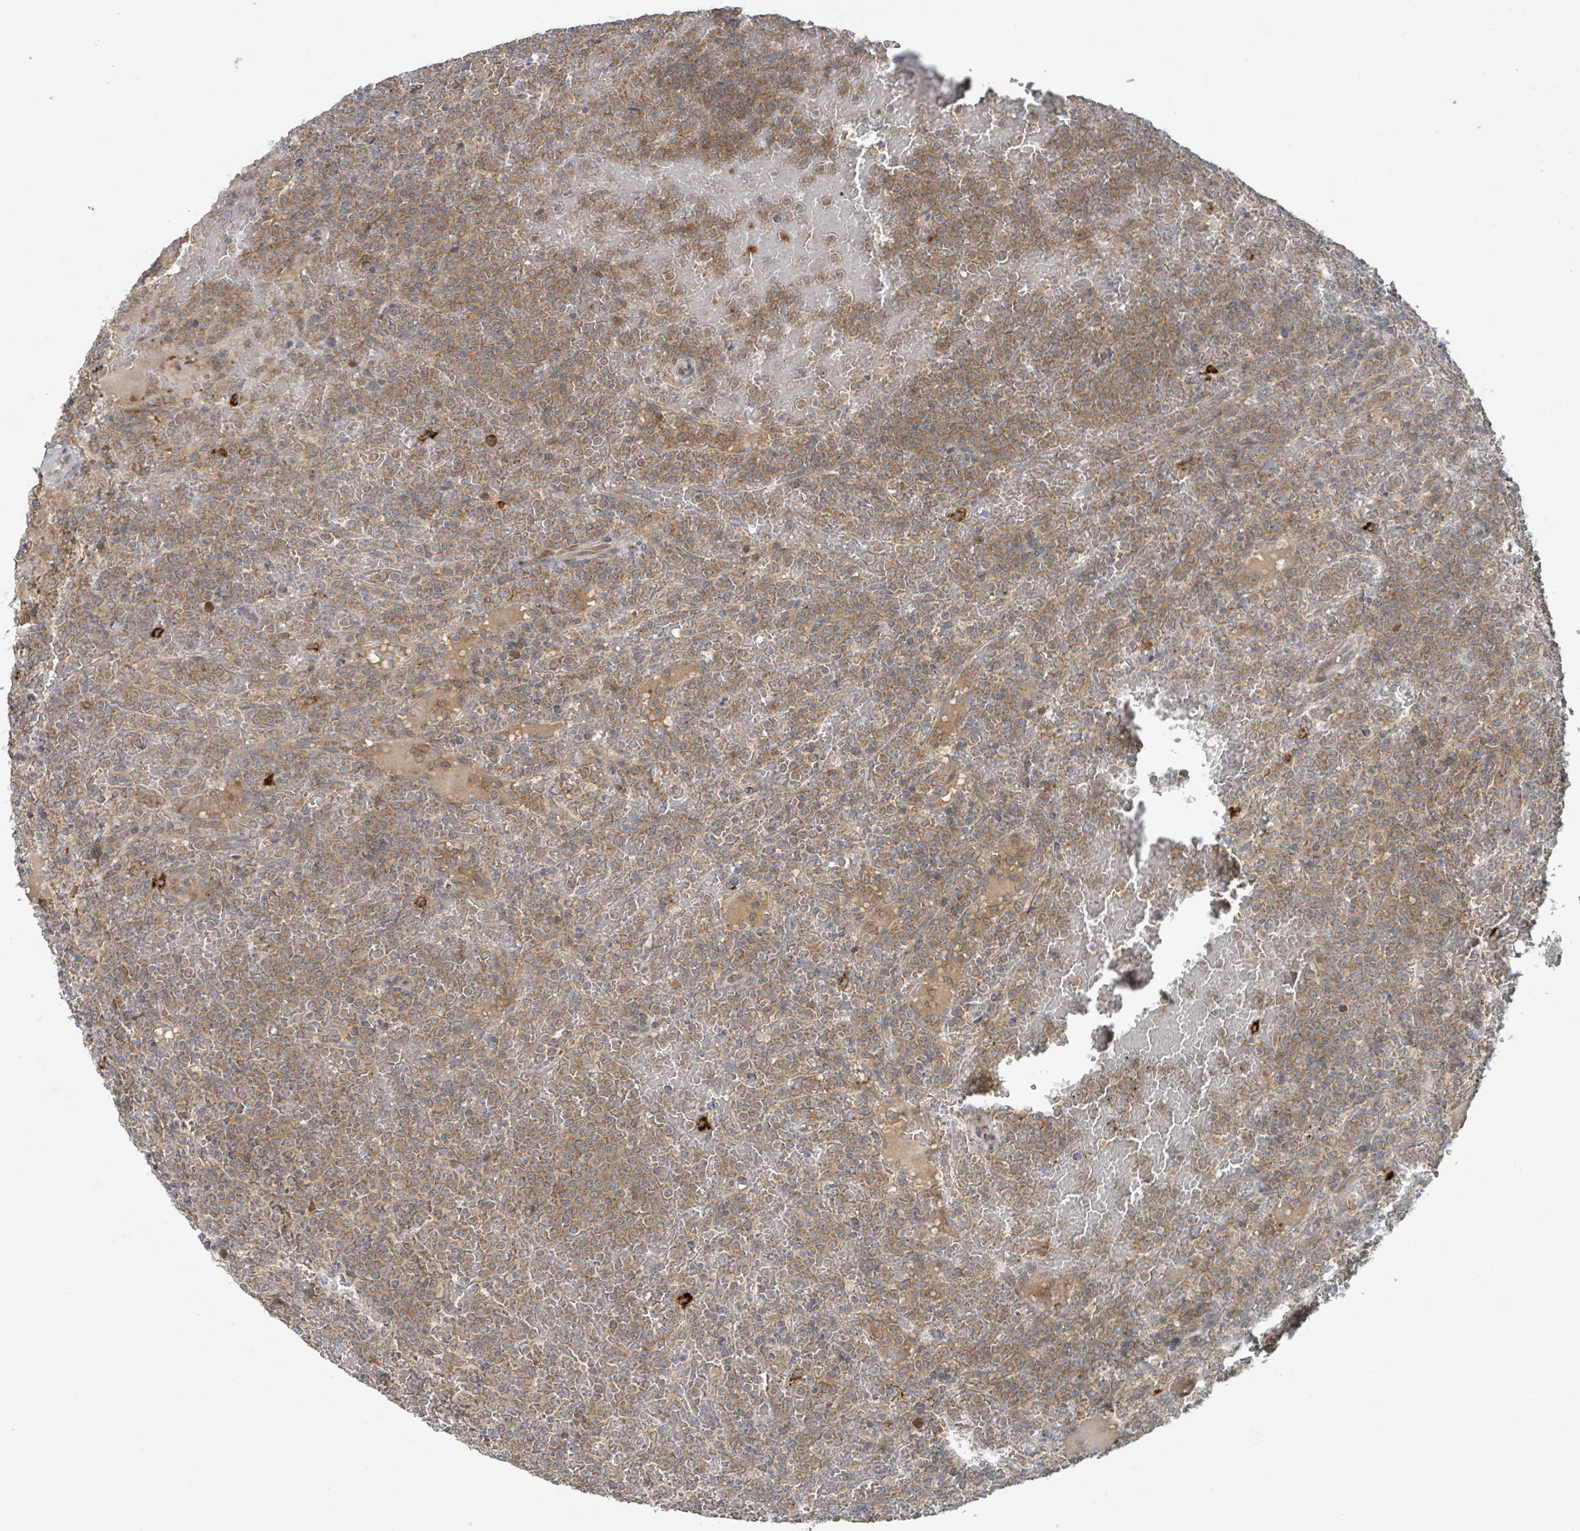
{"staining": {"intensity": "moderate", "quantity": ">75%", "location": "cytoplasmic/membranous"}, "tissue": "lymphoma", "cell_type": "Tumor cells", "image_type": "cancer", "snomed": [{"axis": "morphology", "description": "Malignant lymphoma, non-Hodgkin's type, Low grade"}, {"axis": "topography", "description": "Spleen"}], "caption": "Immunohistochemistry of human malignant lymphoma, non-Hodgkin's type (low-grade) displays medium levels of moderate cytoplasmic/membranous staining in about >75% of tumor cells.", "gene": "OR51E1", "patient": {"sex": "male", "age": 60}}